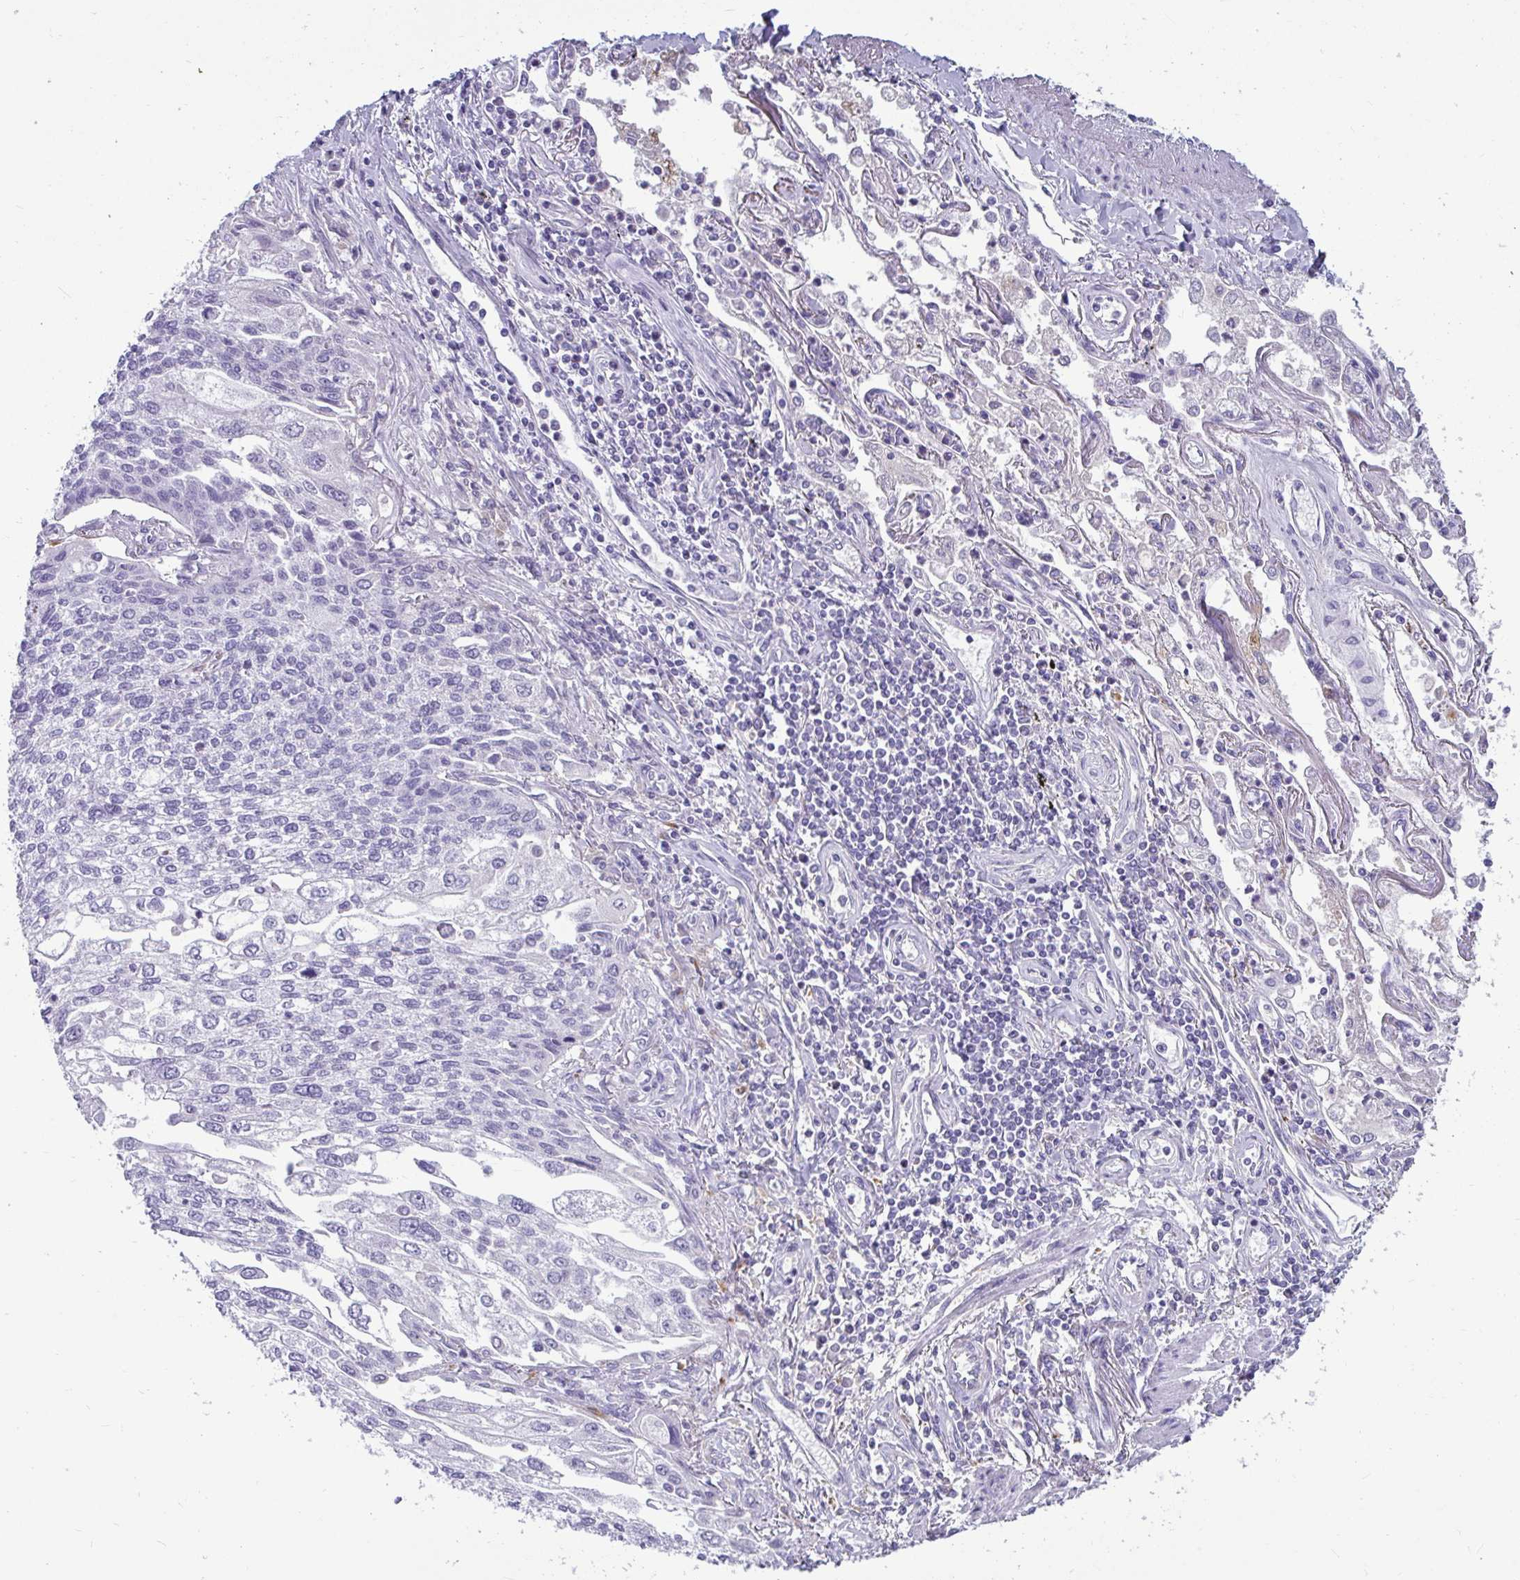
{"staining": {"intensity": "negative", "quantity": "none", "location": "none"}, "tissue": "lung cancer", "cell_type": "Tumor cells", "image_type": "cancer", "snomed": [{"axis": "morphology", "description": "Squamous cell carcinoma, NOS"}, {"axis": "topography", "description": "Lung"}], "caption": "This photomicrograph is of lung squamous cell carcinoma stained with immunohistochemistry to label a protein in brown with the nuclei are counter-stained blue. There is no expression in tumor cells.", "gene": "CTSZ", "patient": {"sex": "male", "age": 74}}